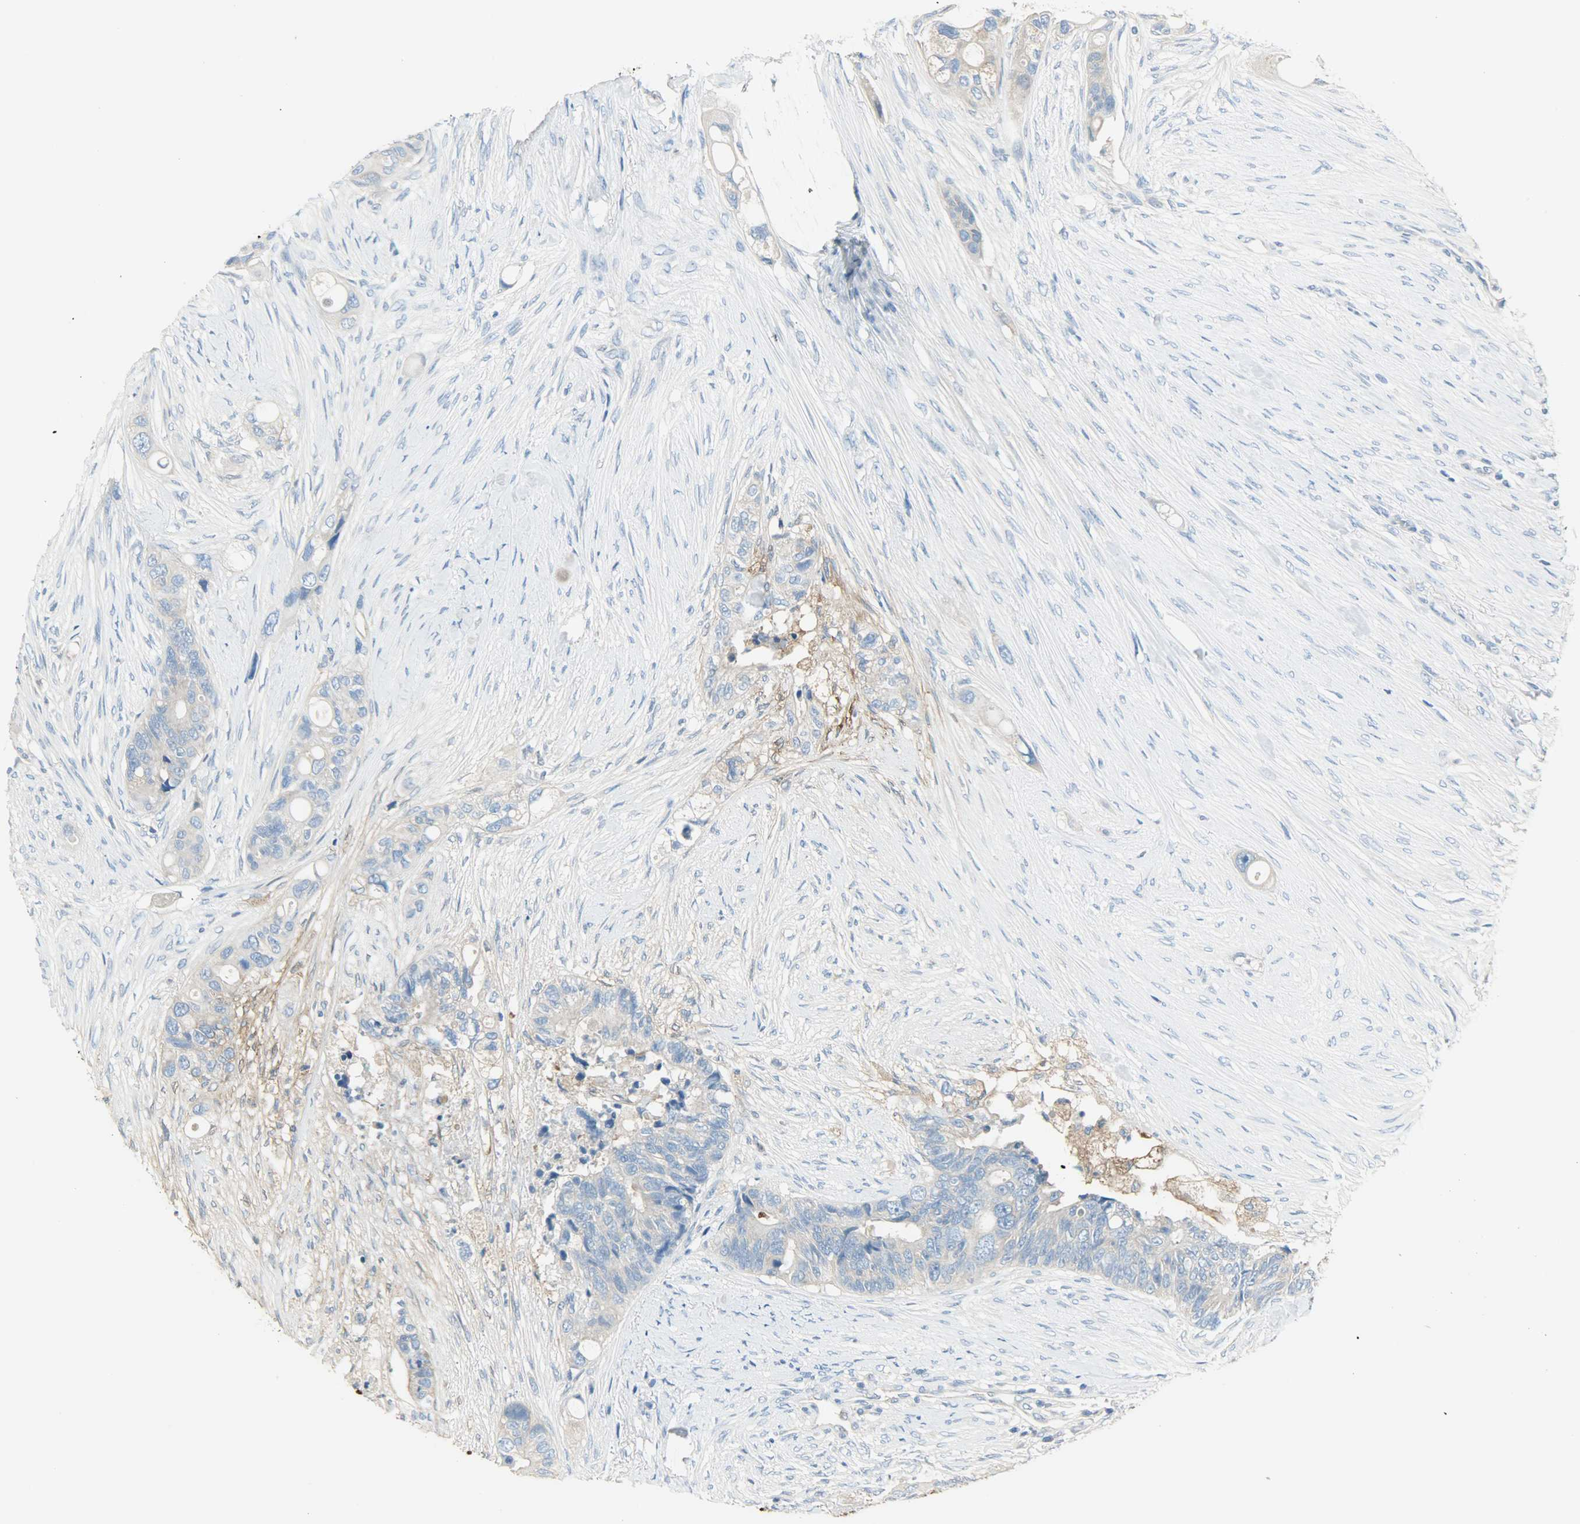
{"staining": {"intensity": "weak", "quantity": "25%-75%", "location": "cytoplasmic/membranous"}, "tissue": "colorectal cancer", "cell_type": "Tumor cells", "image_type": "cancer", "snomed": [{"axis": "morphology", "description": "Adenocarcinoma, NOS"}, {"axis": "topography", "description": "Colon"}], "caption": "Colorectal cancer tissue displays weak cytoplasmic/membranous positivity in approximately 25%-75% of tumor cells, visualized by immunohistochemistry.", "gene": "WARS1", "patient": {"sex": "female", "age": 57}}